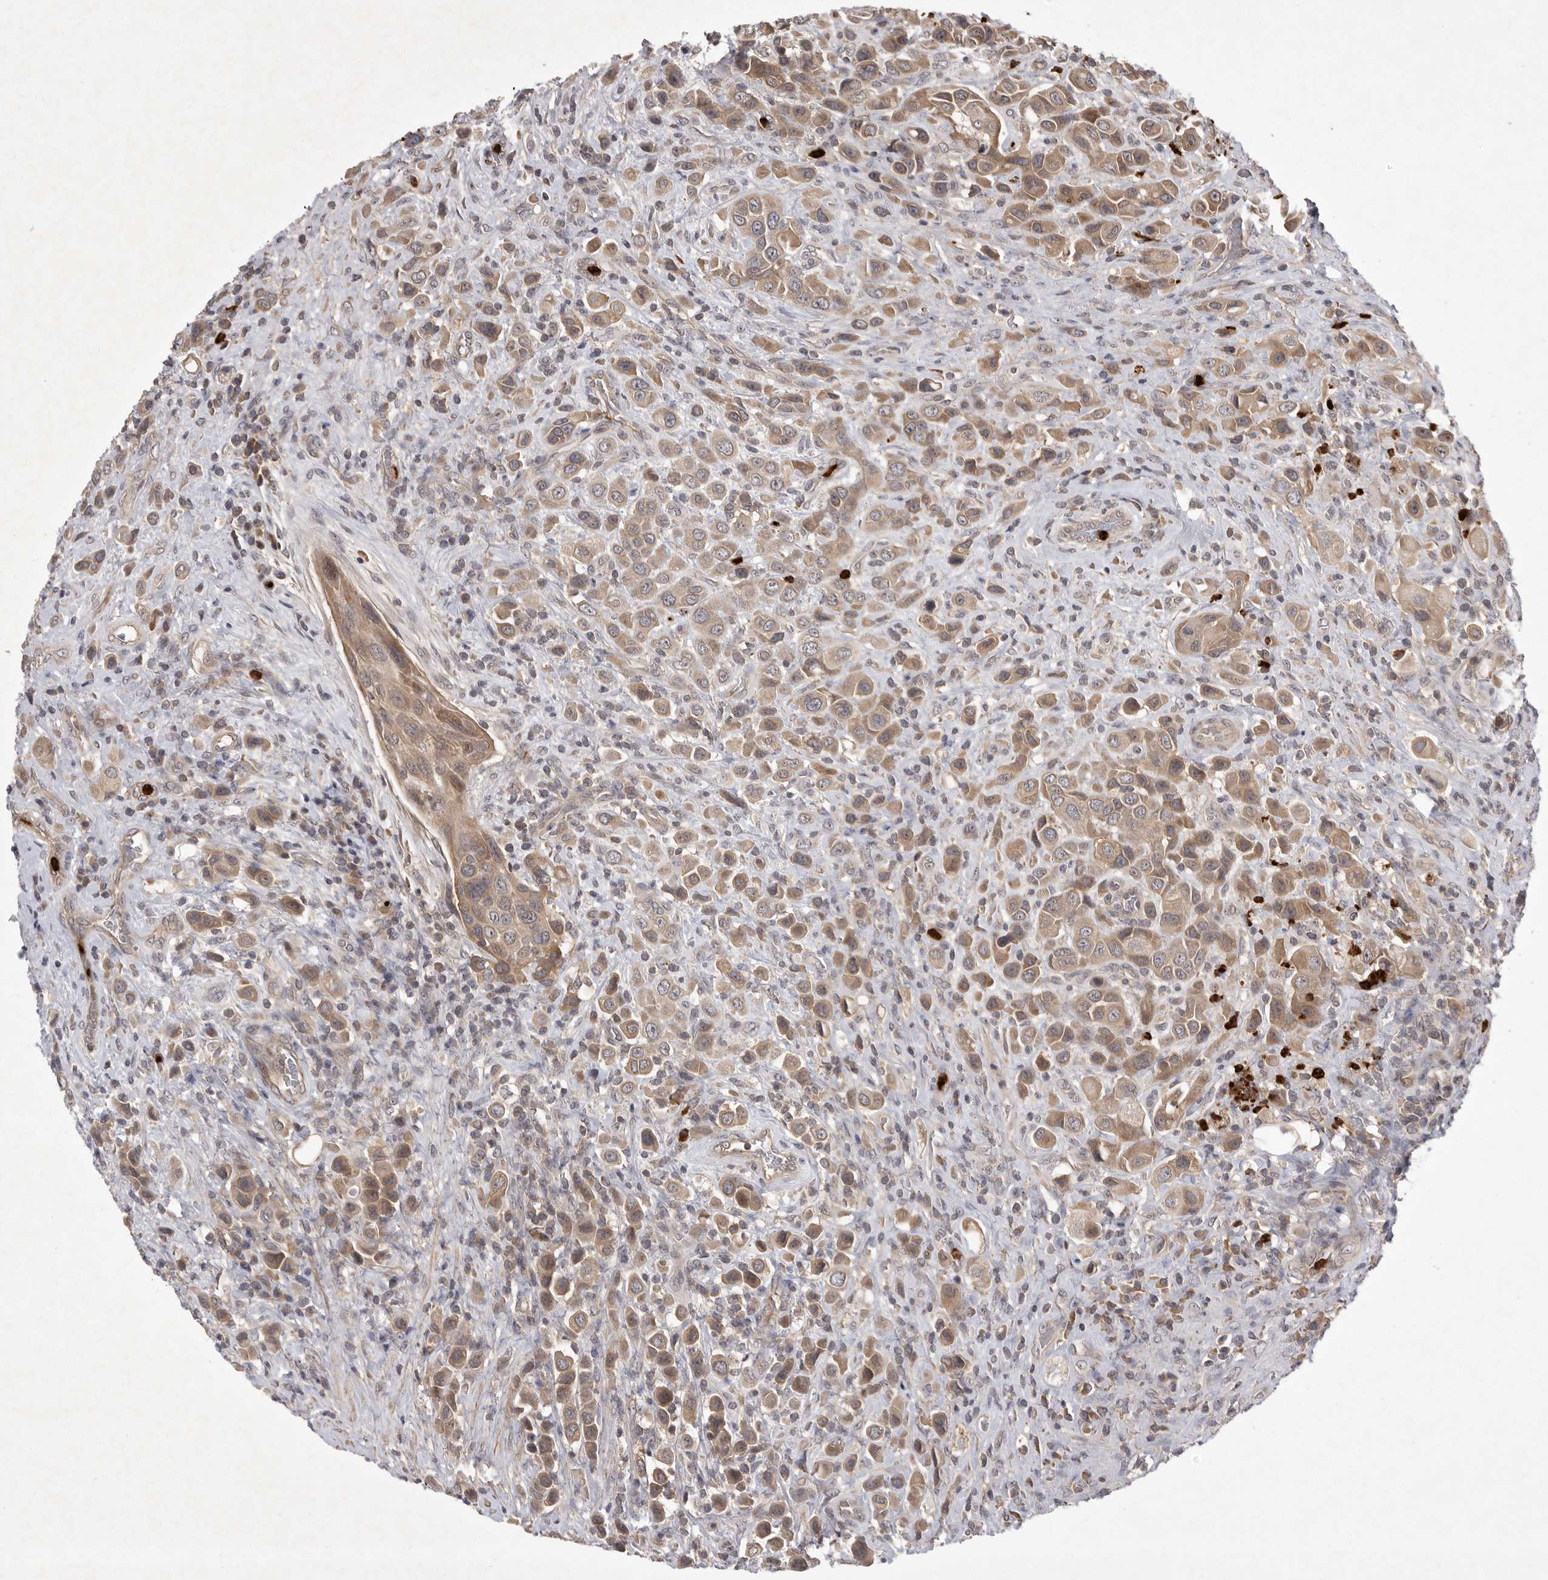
{"staining": {"intensity": "moderate", "quantity": "25%-75%", "location": "cytoplasmic/membranous"}, "tissue": "urothelial cancer", "cell_type": "Tumor cells", "image_type": "cancer", "snomed": [{"axis": "morphology", "description": "Urothelial carcinoma, High grade"}, {"axis": "topography", "description": "Urinary bladder"}], "caption": "Immunohistochemical staining of high-grade urothelial carcinoma demonstrates medium levels of moderate cytoplasmic/membranous protein positivity in about 25%-75% of tumor cells. (Brightfield microscopy of DAB IHC at high magnification).", "gene": "UBE3D", "patient": {"sex": "male", "age": 50}}